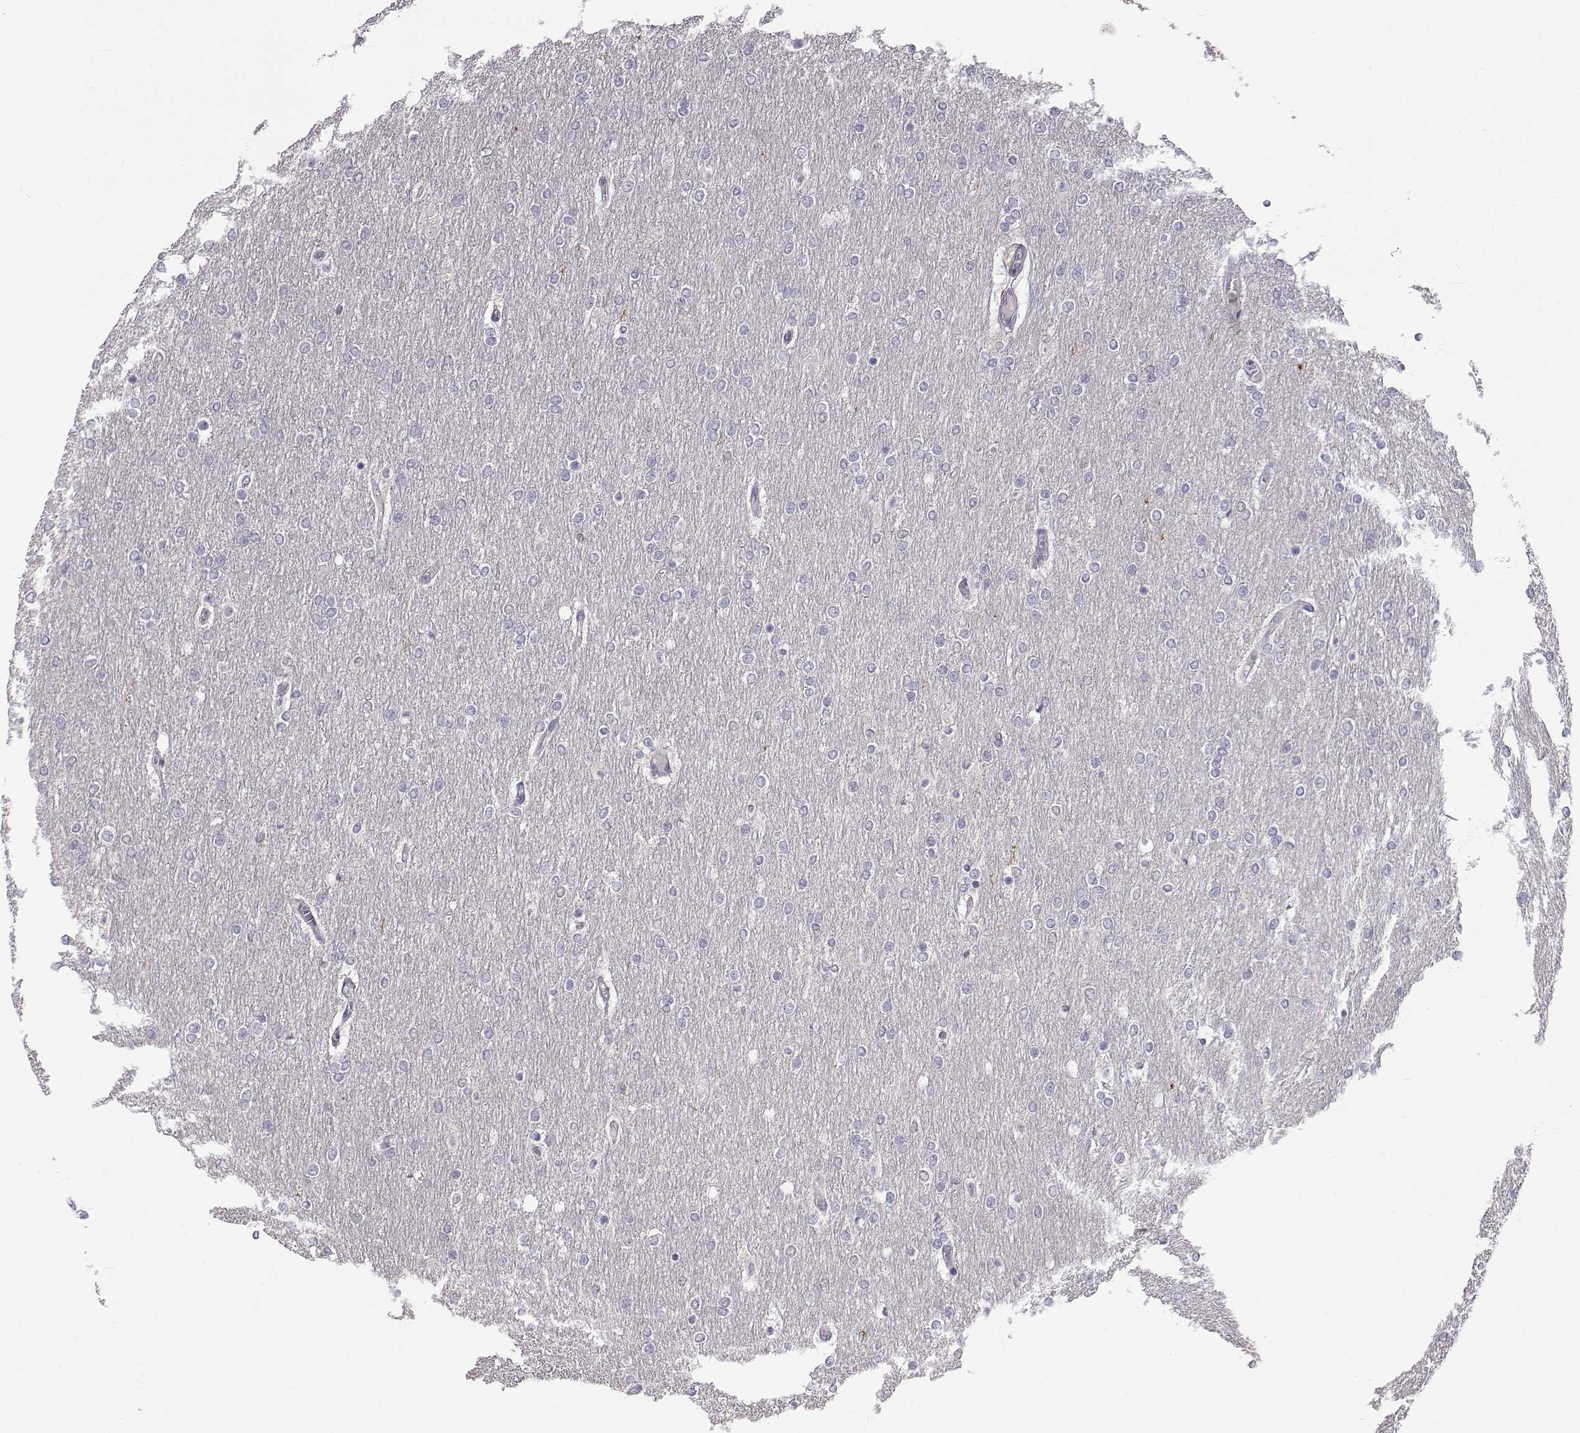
{"staining": {"intensity": "negative", "quantity": "none", "location": "none"}, "tissue": "glioma", "cell_type": "Tumor cells", "image_type": "cancer", "snomed": [{"axis": "morphology", "description": "Glioma, malignant, High grade"}, {"axis": "topography", "description": "Brain"}], "caption": "Immunohistochemistry (IHC) of human malignant glioma (high-grade) shows no expression in tumor cells.", "gene": "SLC6A3", "patient": {"sex": "female", "age": 61}}